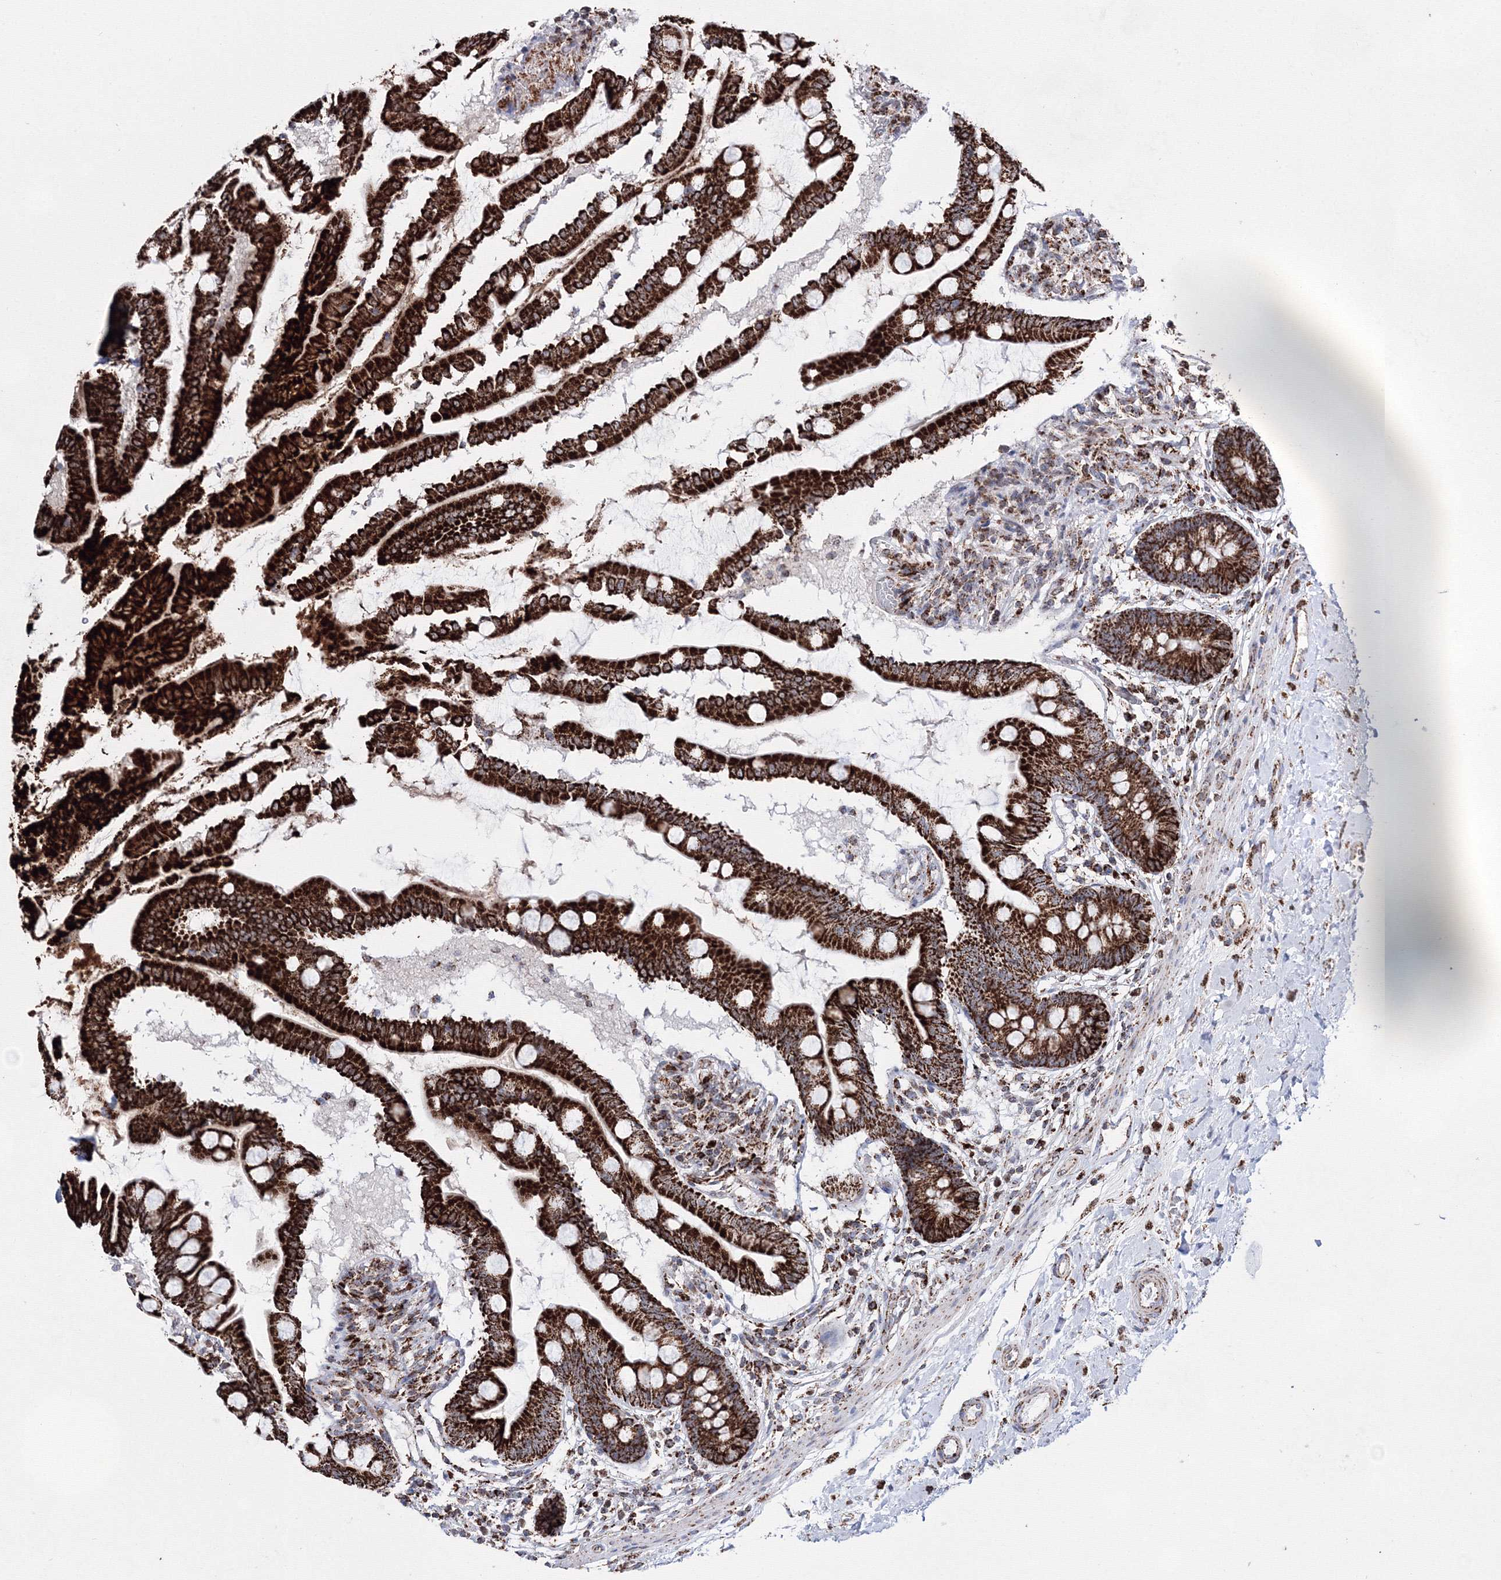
{"staining": {"intensity": "strong", "quantity": ">75%", "location": "cytoplasmic/membranous"}, "tissue": "small intestine", "cell_type": "Glandular cells", "image_type": "normal", "snomed": [{"axis": "morphology", "description": "Normal tissue, NOS"}, {"axis": "topography", "description": "Small intestine"}], "caption": "This photomicrograph demonstrates immunohistochemistry staining of normal human small intestine, with high strong cytoplasmic/membranous expression in approximately >75% of glandular cells.", "gene": "HADHB", "patient": {"sex": "female", "age": 56}}